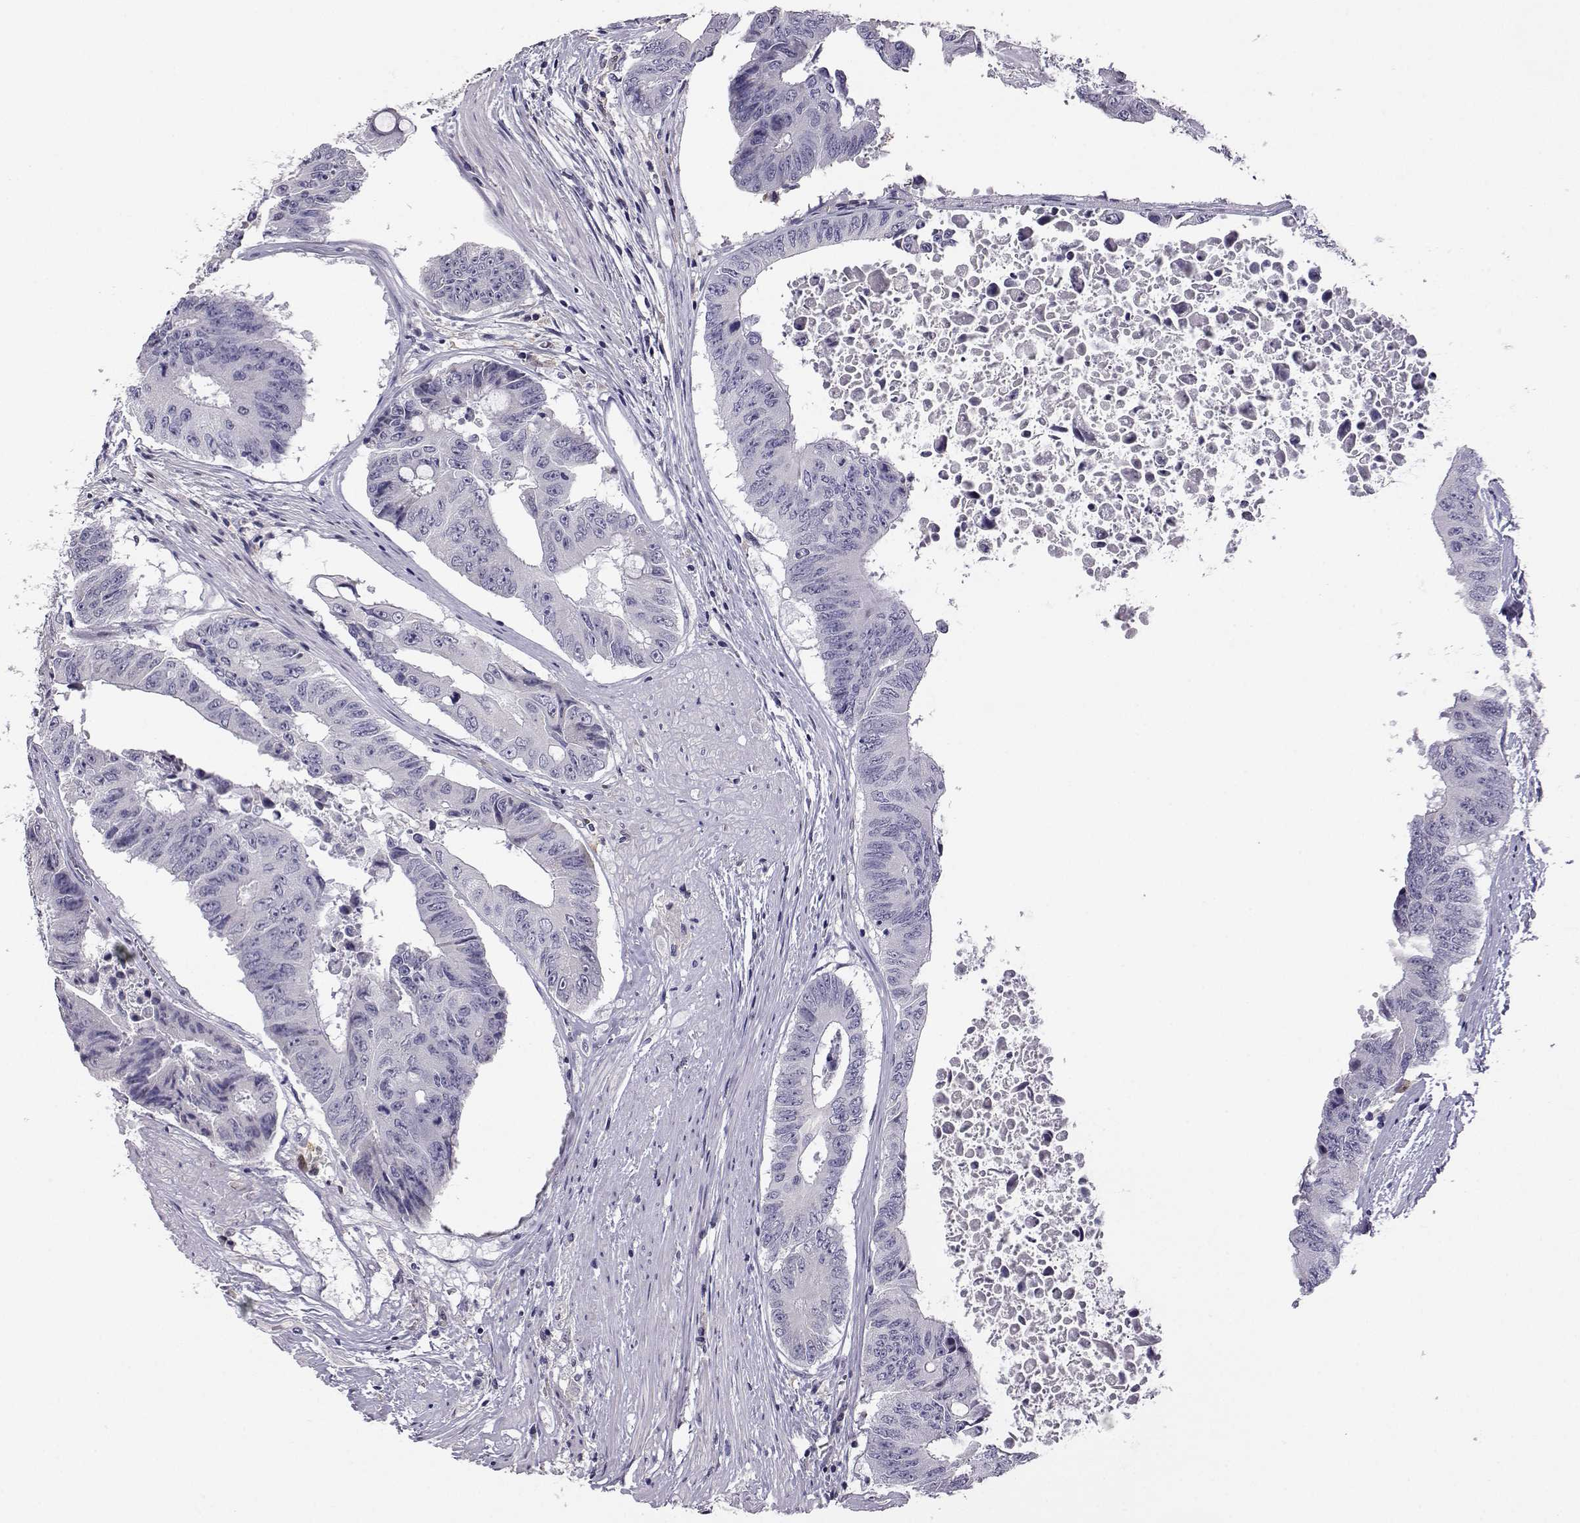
{"staining": {"intensity": "negative", "quantity": "none", "location": "none"}, "tissue": "colorectal cancer", "cell_type": "Tumor cells", "image_type": "cancer", "snomed": [{"axis": "morphology", "description": "Adenocarcinoma, NOS"}, {"axis": "topography", "description": "Rectum"}], "caption": "This is a micrograph of IHC staining of colorectal cancer (adenocarcinoma), which shows no staining in tumor cells.", "gene": "AKR1B1", "patient": {"sex": "male", "age": 59}}